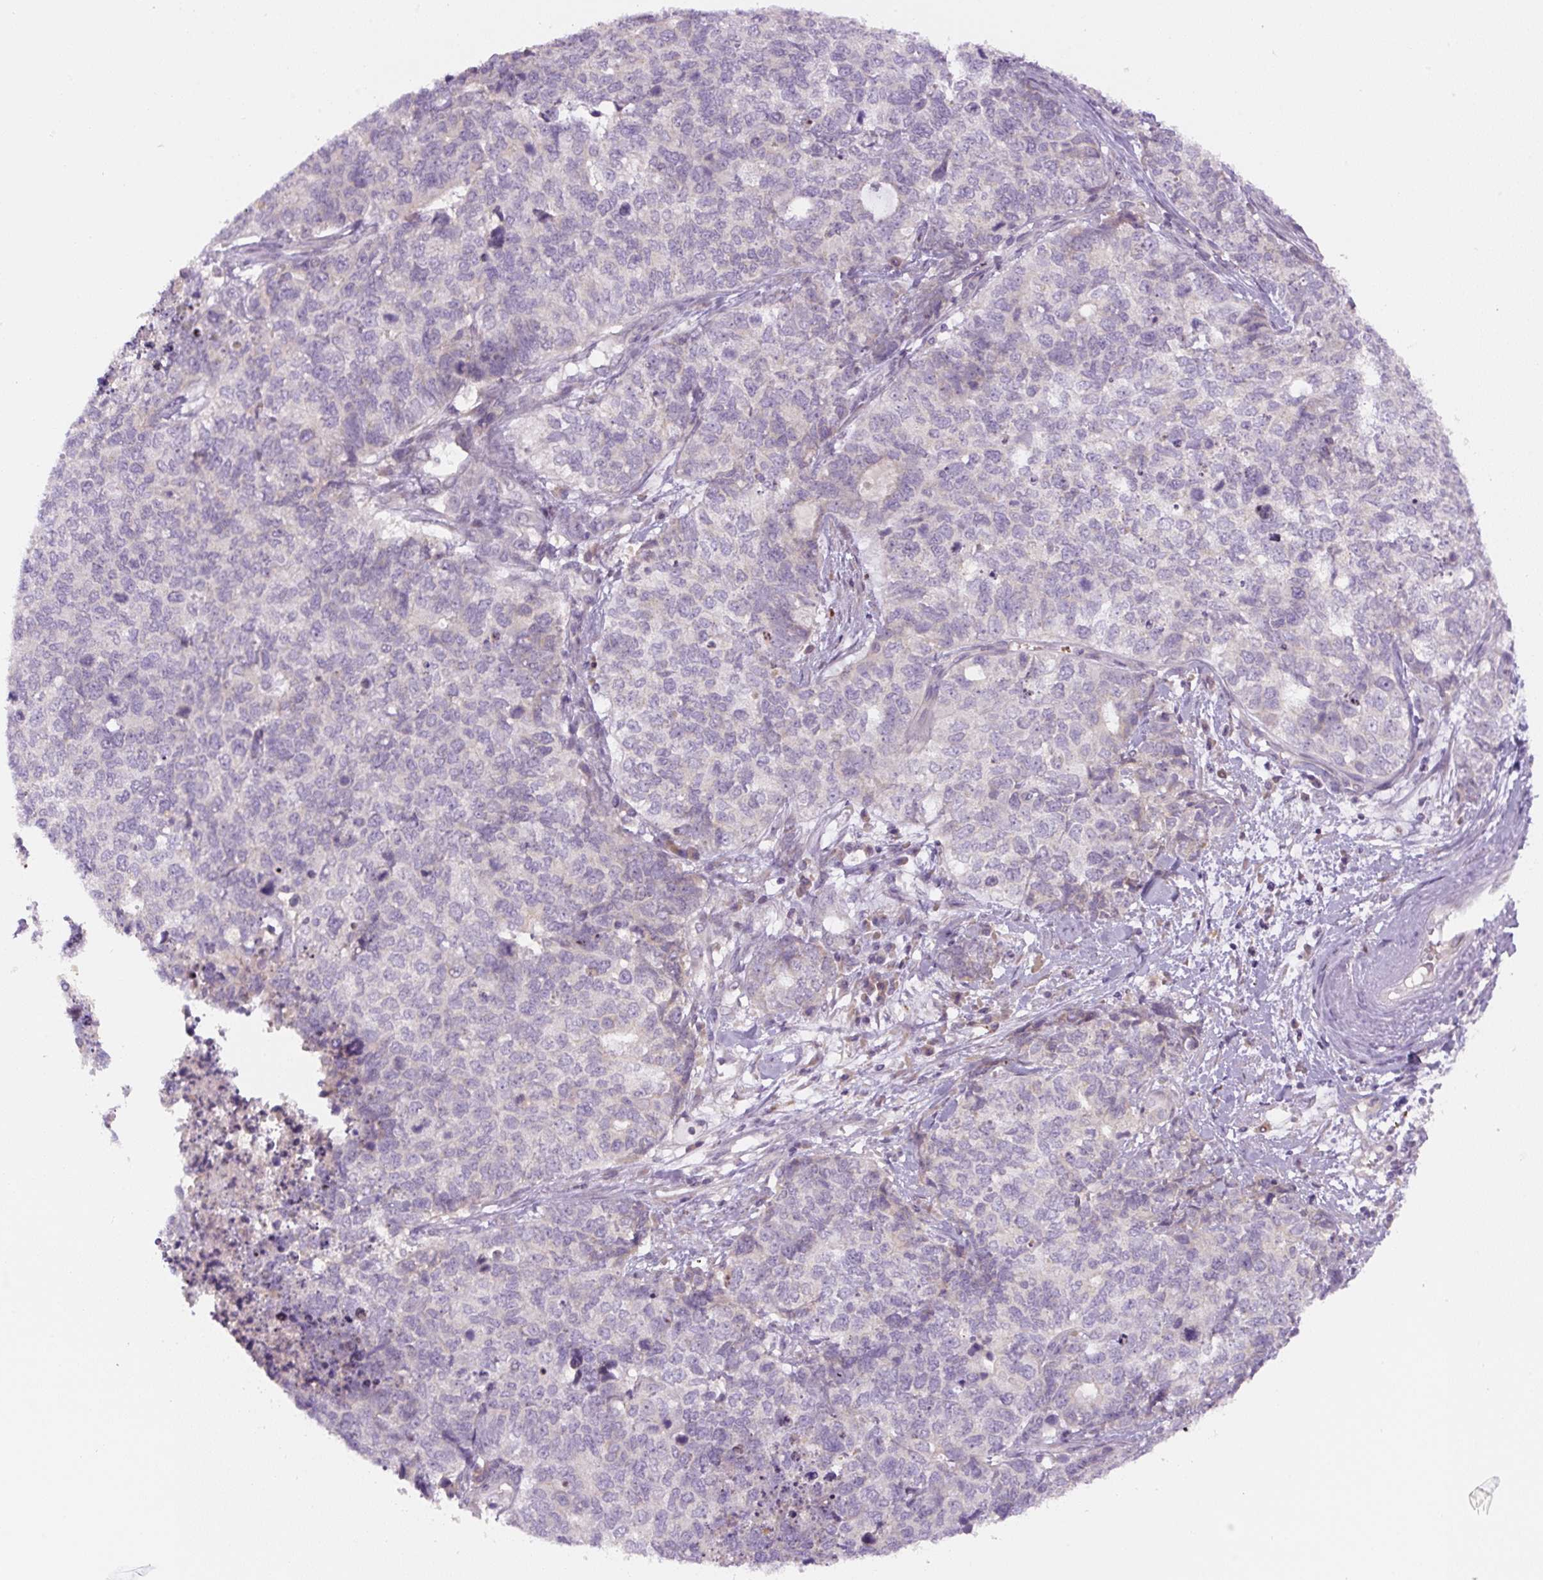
{"staining": {"intensity": "negative", "quantity": "none", "location": "none"}, "tissue": "cervical cancer", "cell_type": "Tumor cells", "image_type": "cancer", "snomed": [{"axis": "morphology", "description": "Squamous cell carcinoma, NOS"}, {"axis": "topography", "description": "Cervix"}], "caption": "Squamous cell carcinoma (cervical) was stained to show a protein in brown. There is no significant positivity in tumor cells. (DAB (3,3'-diaminobenzidine) immunohistochemistry visualized using brightfield microscopy, high magnification).", "gene": "YIF1B", "patient": {"sex": "female", "age": 63}}